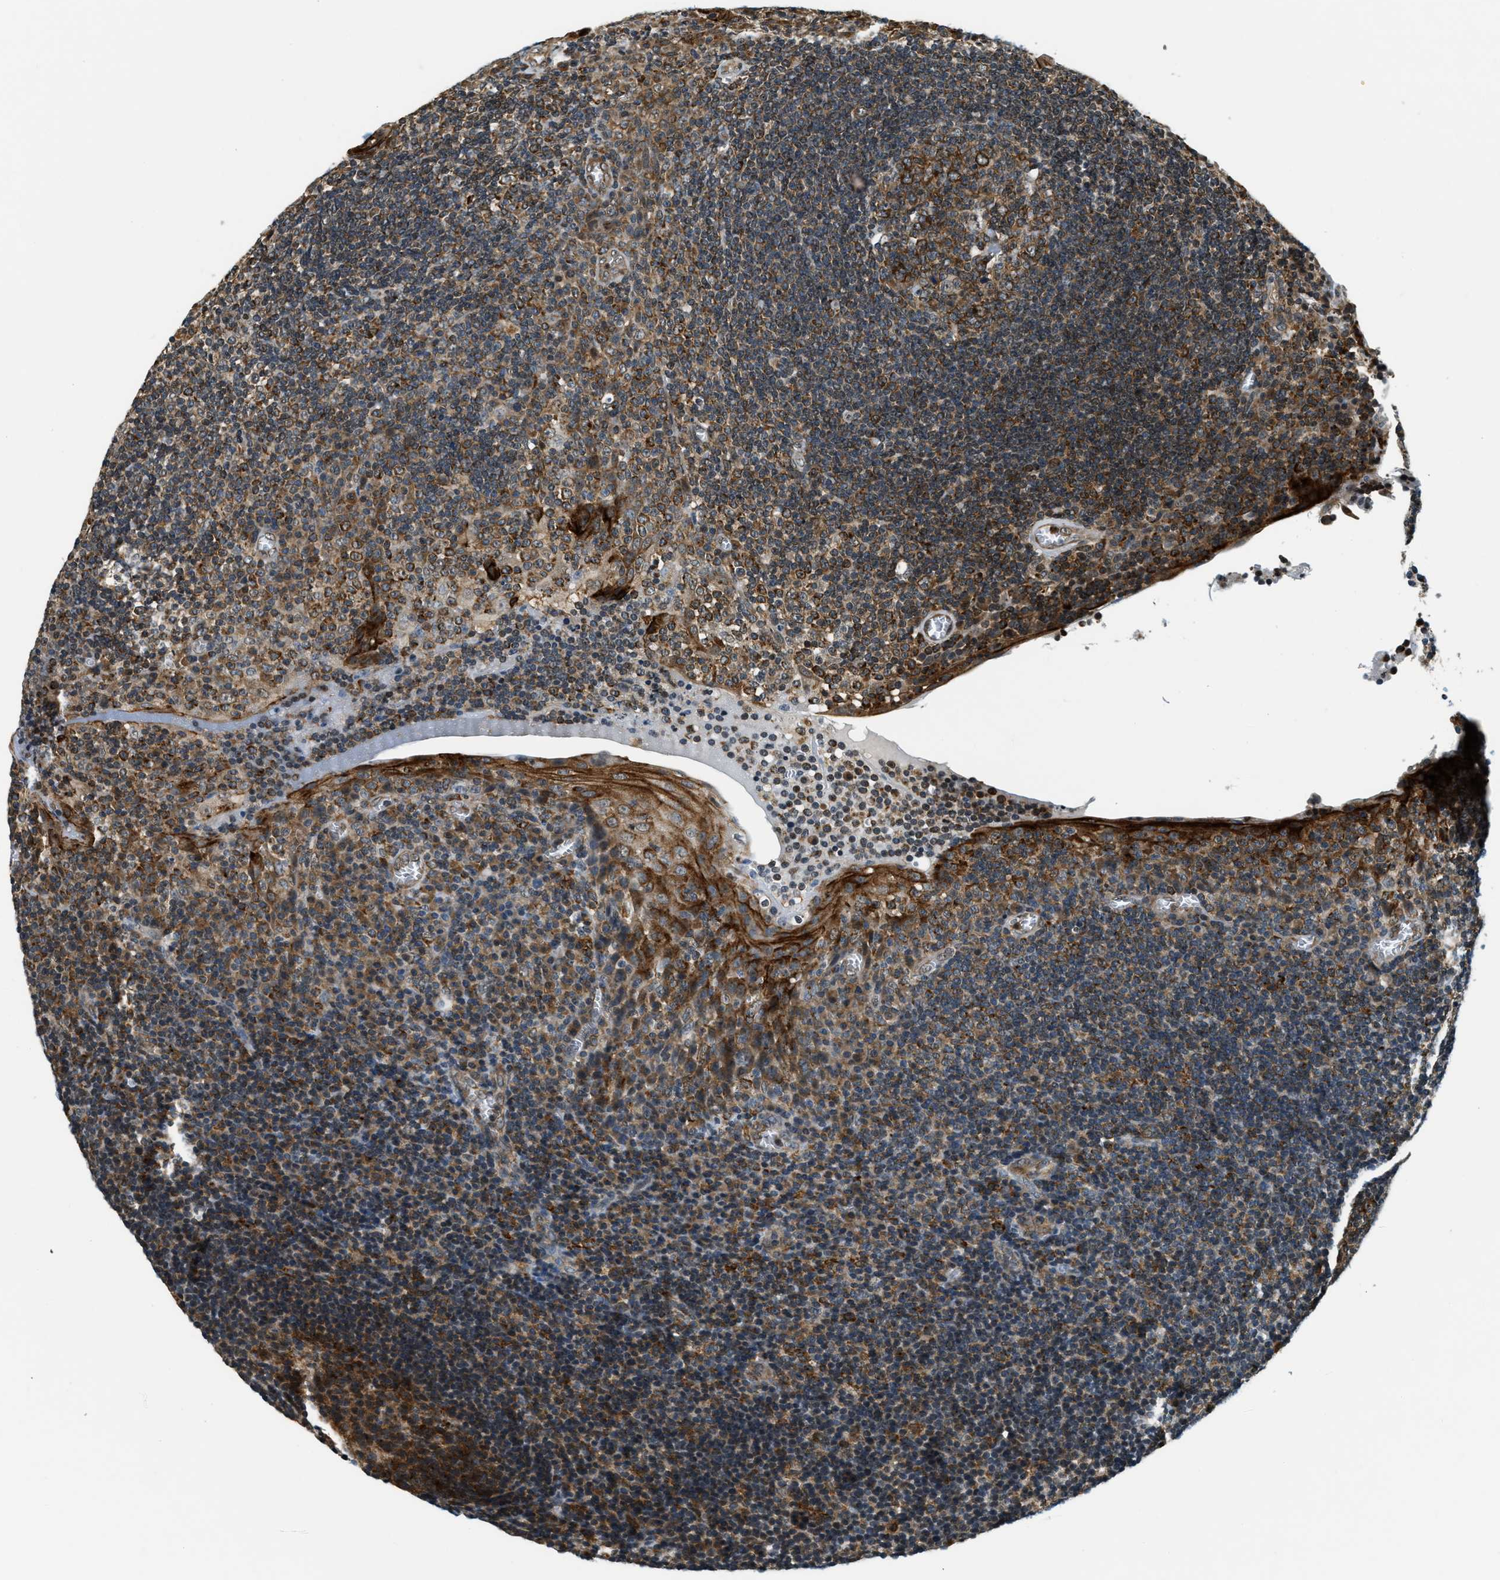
{"staining": {"intensity": "moderate", "quantity": "25%-75%", "location": "cytoplasmic/membranous"}, "tissue": "tonsil", "cell_type": "Germinal center cells", "image_type": "normal", "snomed": [{"axis": "morphology", "description": "Normal tissue, NOS"}, {"axis": "topography", "description": "Tonsil"}], "caption": "Germinal center cells demonstrate moderate cytoplasmic/membranous expression in approximately 25%-75% of cells in unremarkable tonsil. The protein of interest is stained brown, and the nuclei are stained in blue (DAB IHC with brightfield microscopy, high magnification).", "gene": "RAB11FIP1", "patient": {"sex": "male", "age": 37}}